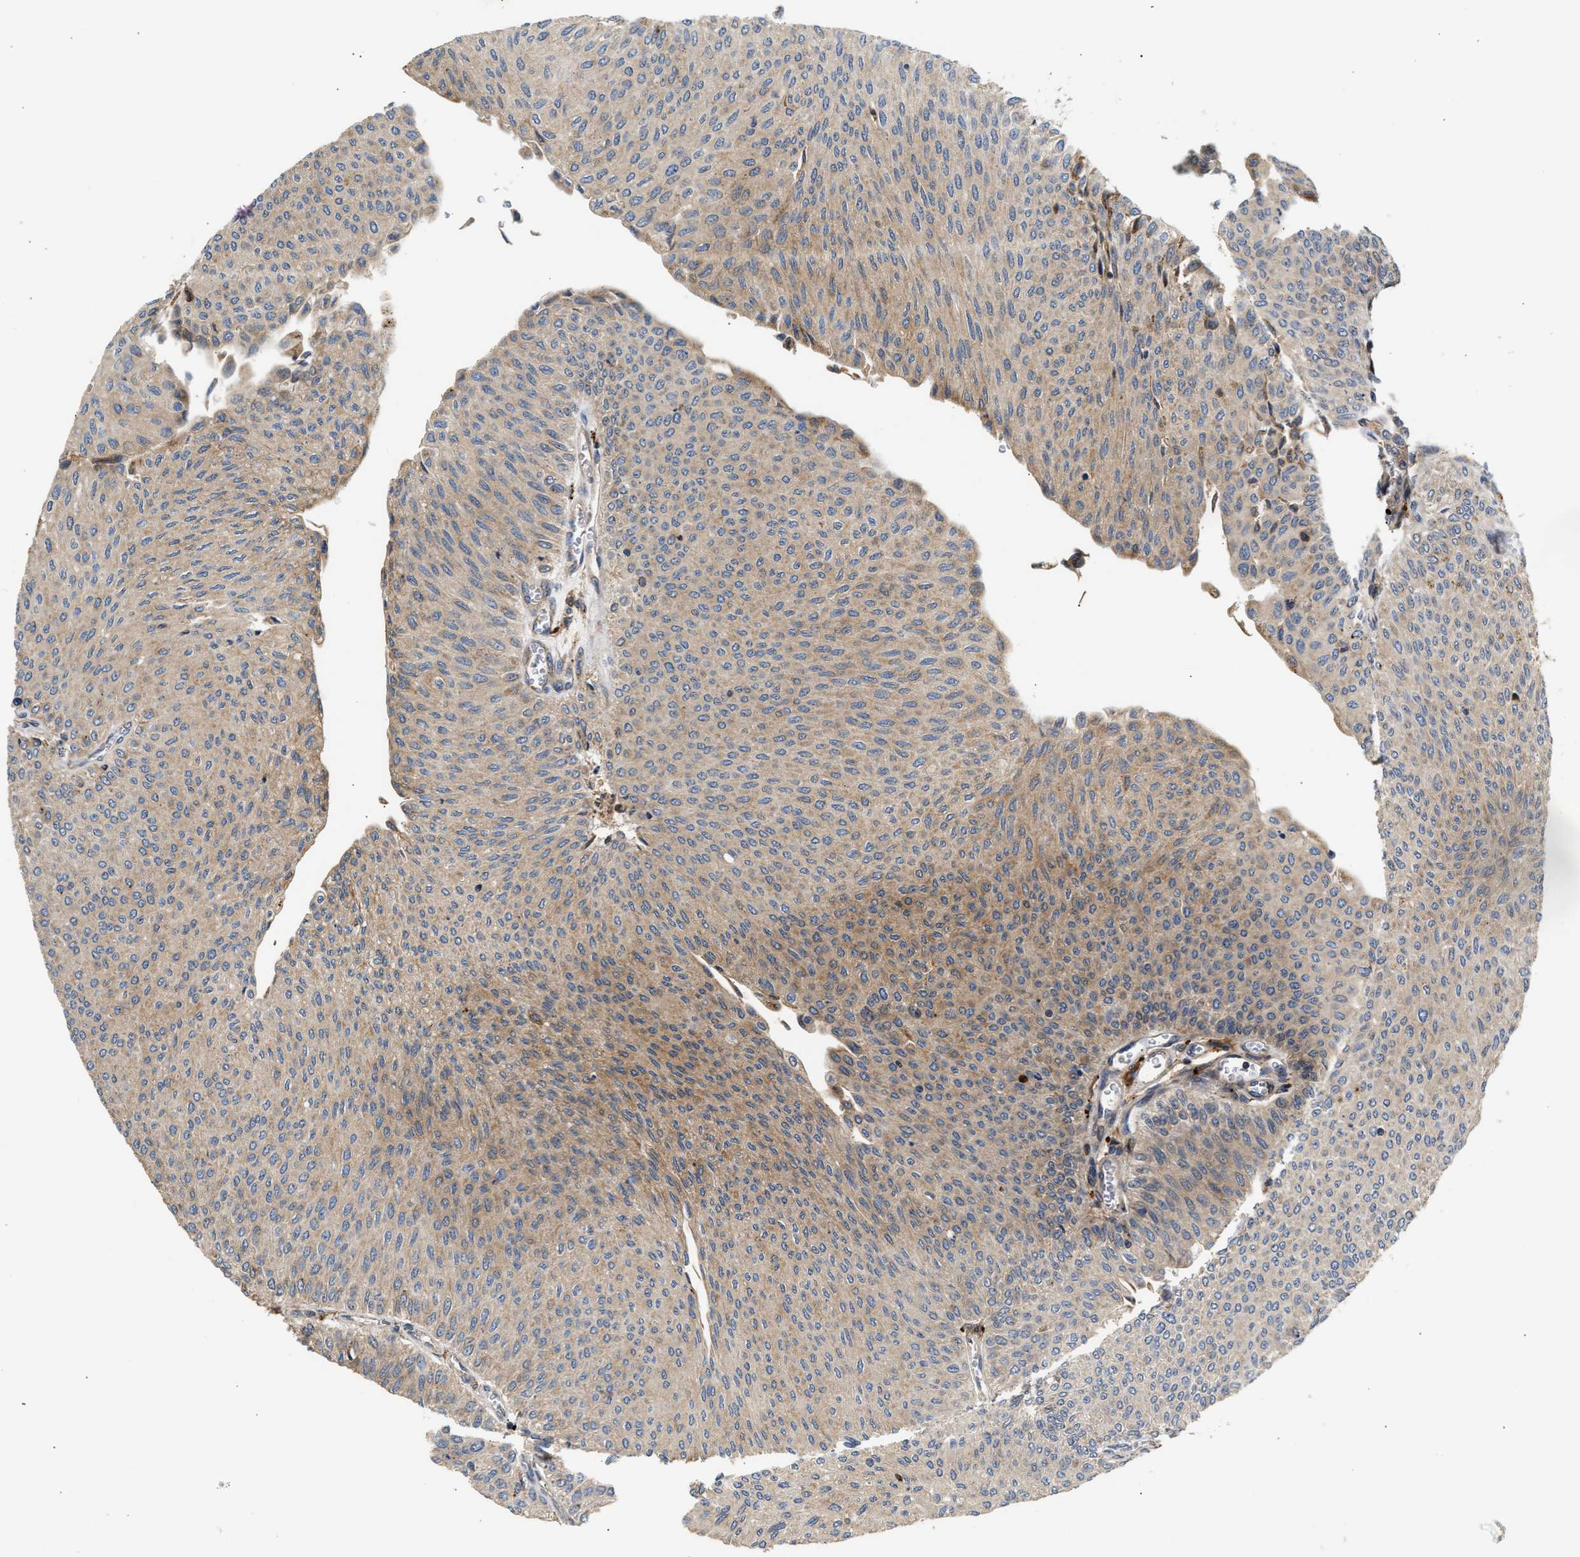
{"staining": {"intensity": "weak", "quantity": "25%-75%", "location": "cytoplasmic/membranous"}, "tissue": "urothelial cancer", "cell_type": "Tumor cells", "image_type": "cancer", "snomed": [{"axis": "morphology", "description": "Urothelial carcinoma, Low grade"}, {"axis": "topography", "description": "Urinary bladder"}], "caption": "High-power microscopy captured an immunohistochemistry (IHC) photomicrograph of low-grade urothelial carcinoma, revealing weak cytoplasmic/membranous expression in approximately 25%-75% of tumor cells.", "gene": "AMZ1", "patient": {"sex": "male", "age": 78}}